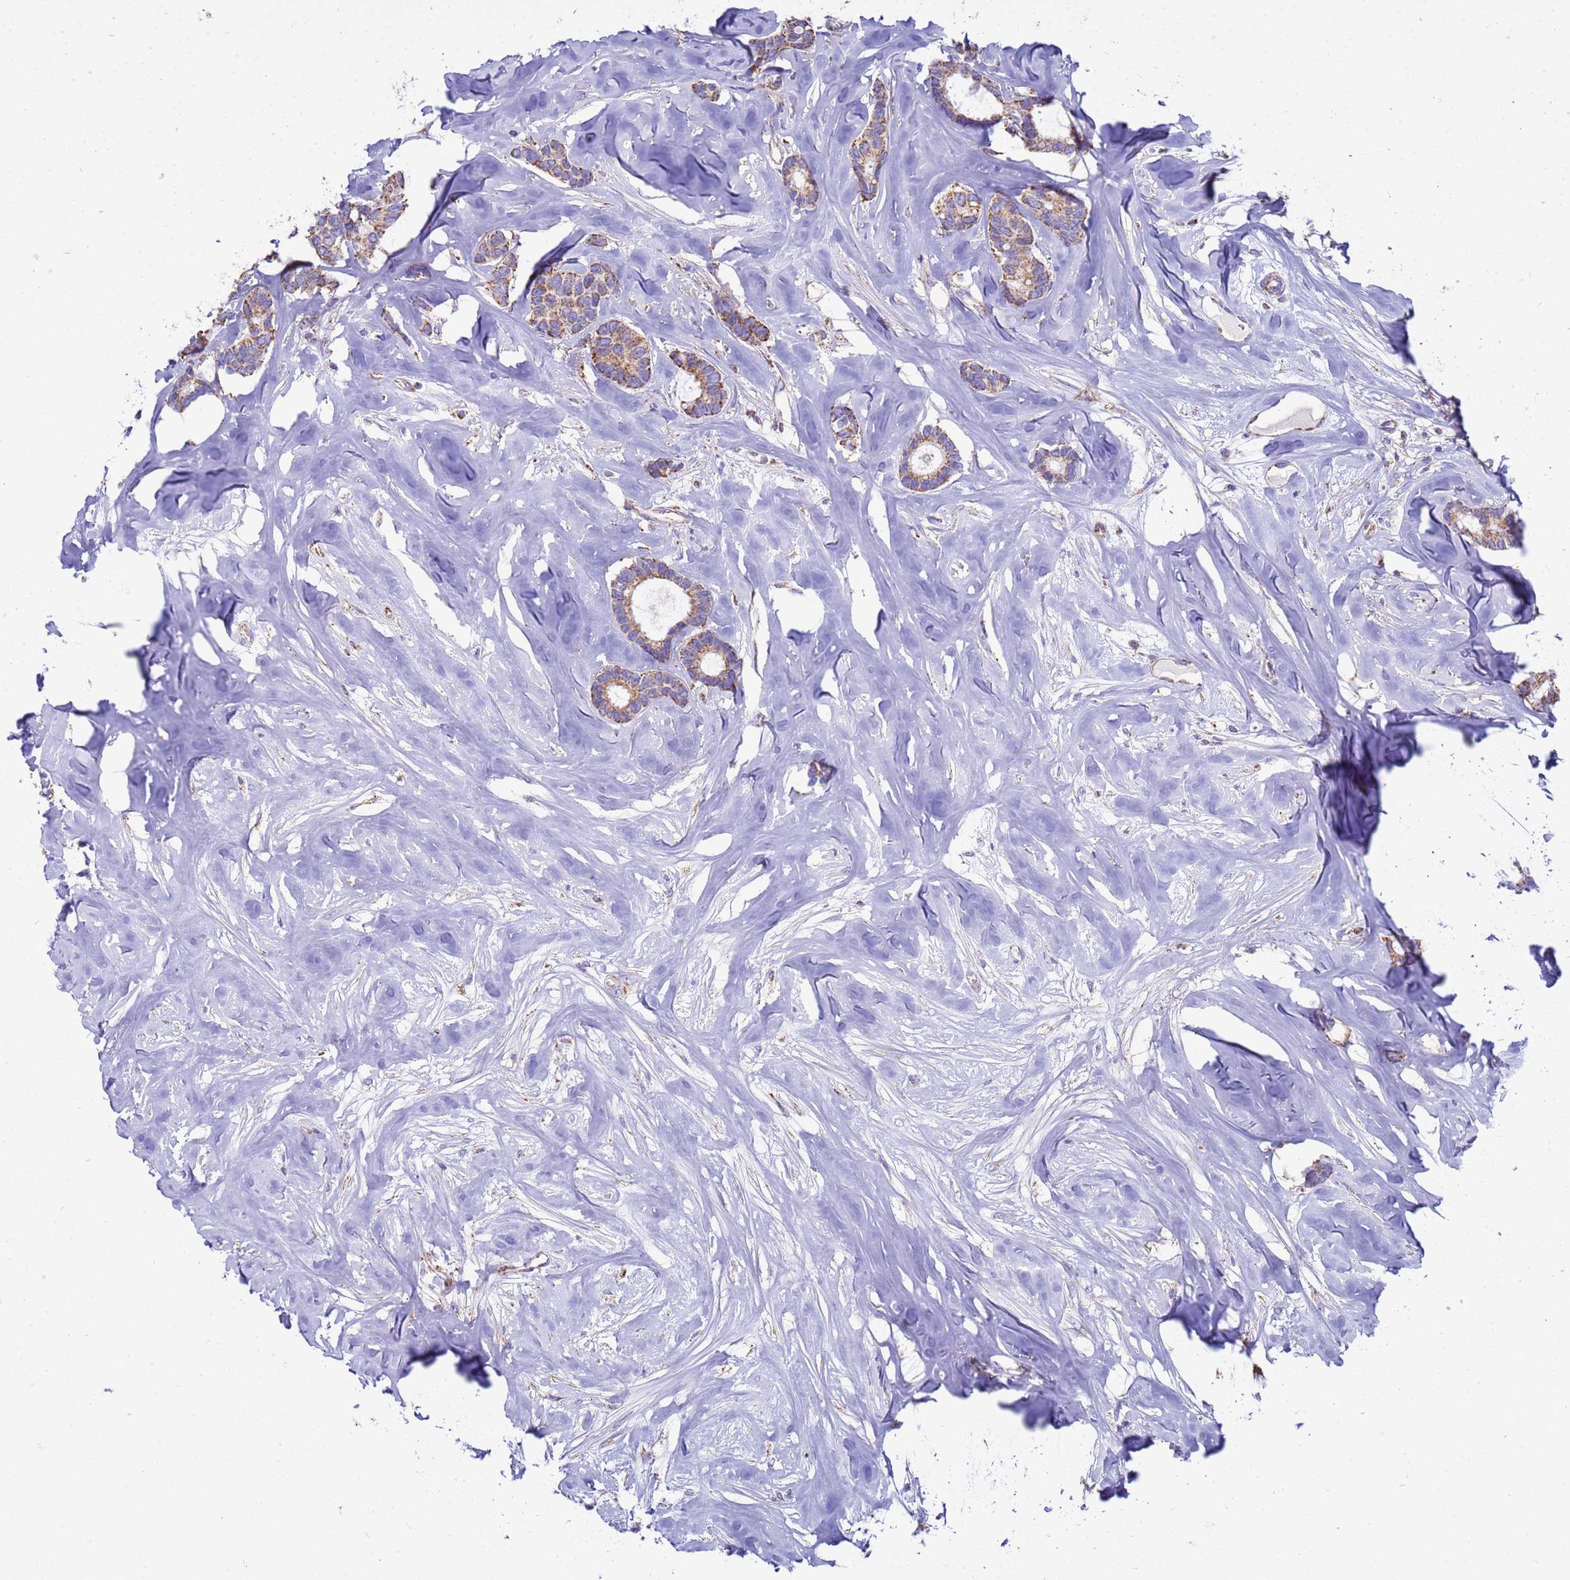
{"staining": {"intensity": "moderate", "quantity": ">75%", "location": "cytoplasmic/membranous"}, "tissue": "breast cancer", "cell_type": "Tumor cells", "image_type": "cancer", "snomed": [{"axis": "morphology", "description": "Duct carcinoma"}, {"axis": "topography", "description": "Breast"}], "caption": "This micrograph reveals immunohistochemistry staining of breast cancer, with medium moderate cytoplasmic/membranous staining in about >75% of tumor cells.", "gene": "RNF165", "patient": {"sex": "female", "age": 87}}